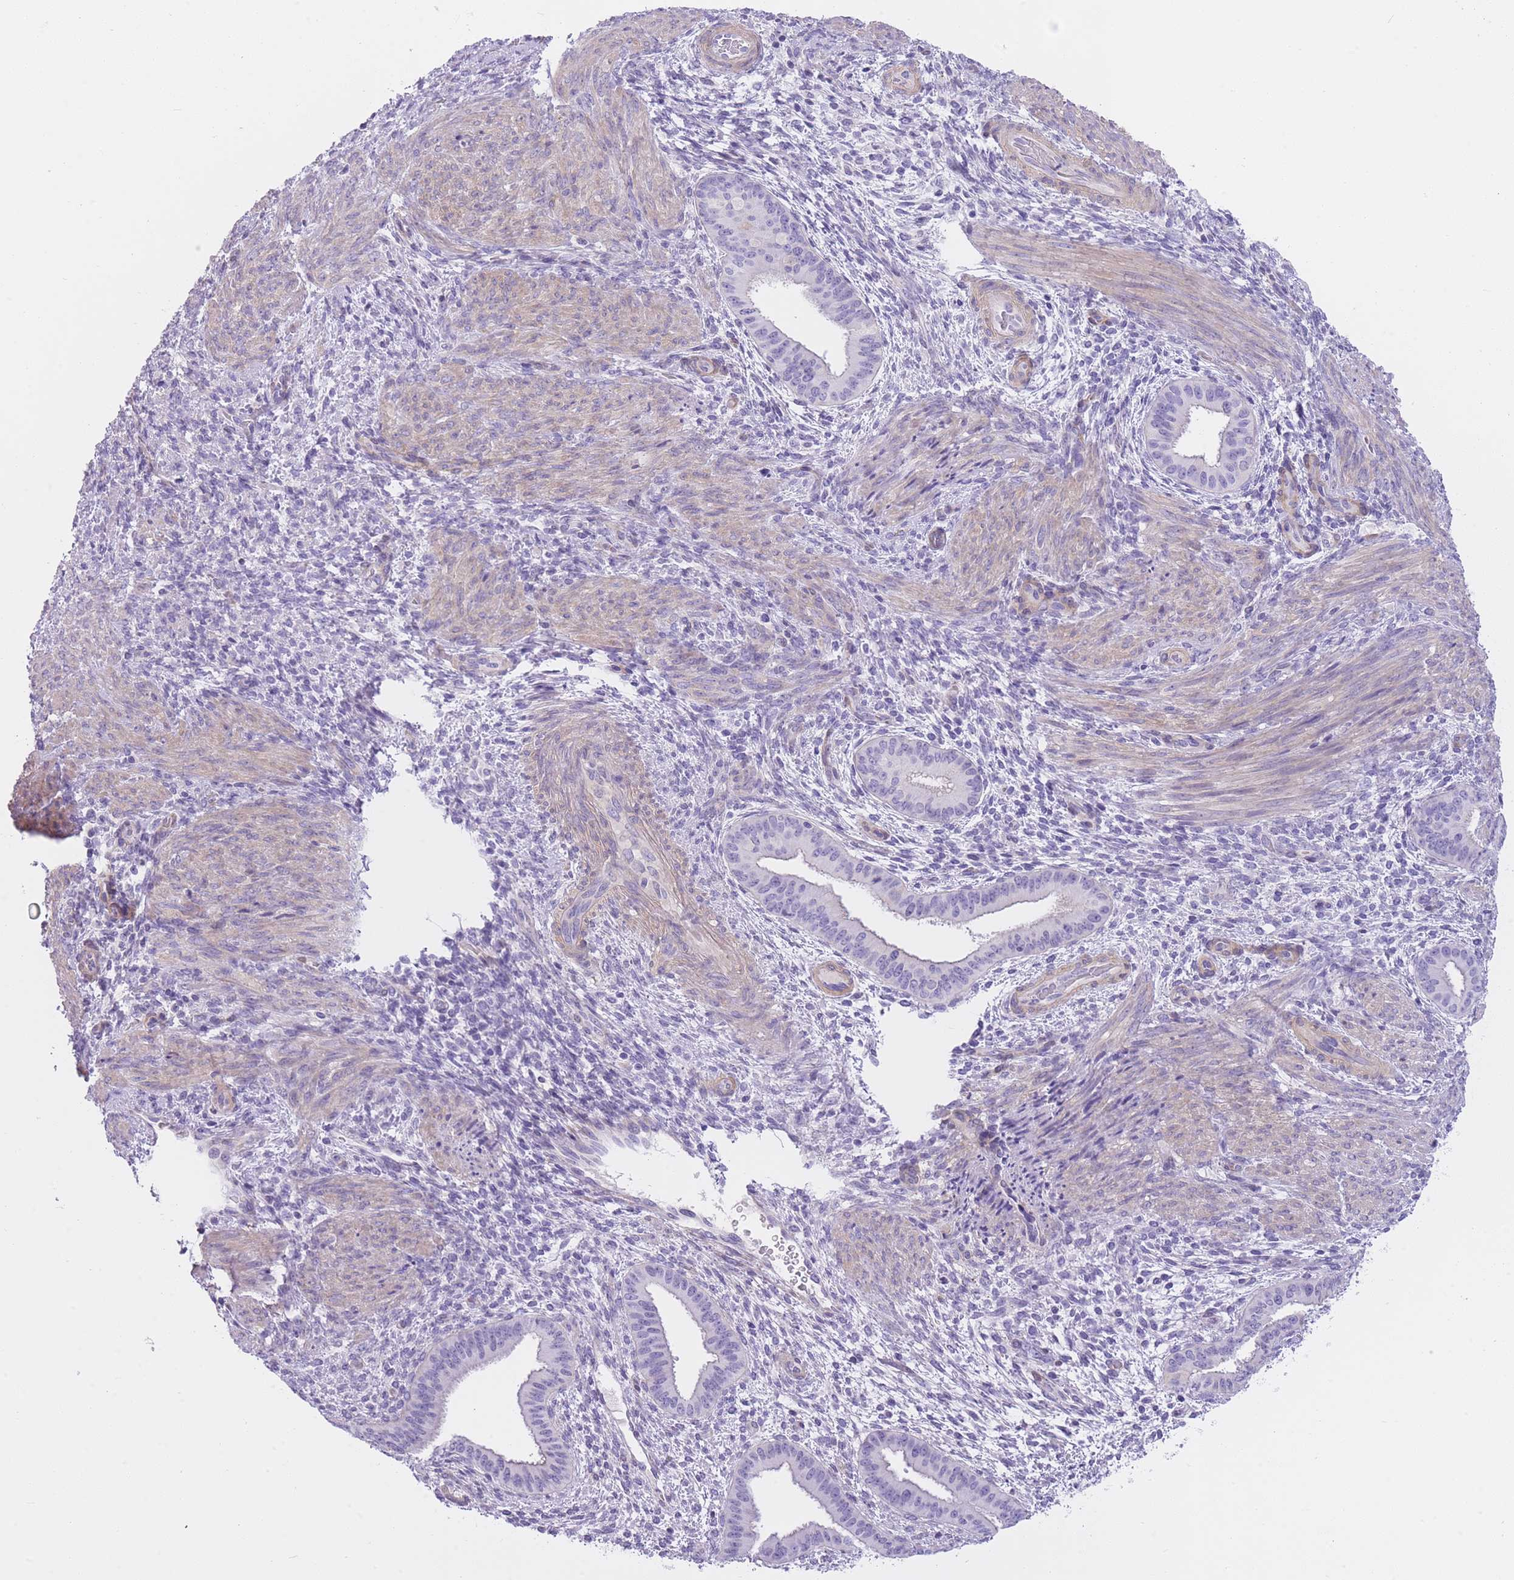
{"staining": {"intensity": "negative", "quantity": "none", "location": "none"}, "tissue": "endometrium", "cell_type": "Cells in endometrial stroma", "image_type": "normal", "snomed": [{"axis": "morphology", "description": "Normal tissue, NOS"}, {"axis": "topography", "description": "Endometrium"}], "caption": "Endometrium was stained to show a protein in brown. There is no significant staining in cells in endometrial stroma. (Immunohistochemistry, brightfield microscopy, high magnification).", "gene": "OR11H12", "patient": {"sex": "female", "age": 36}}